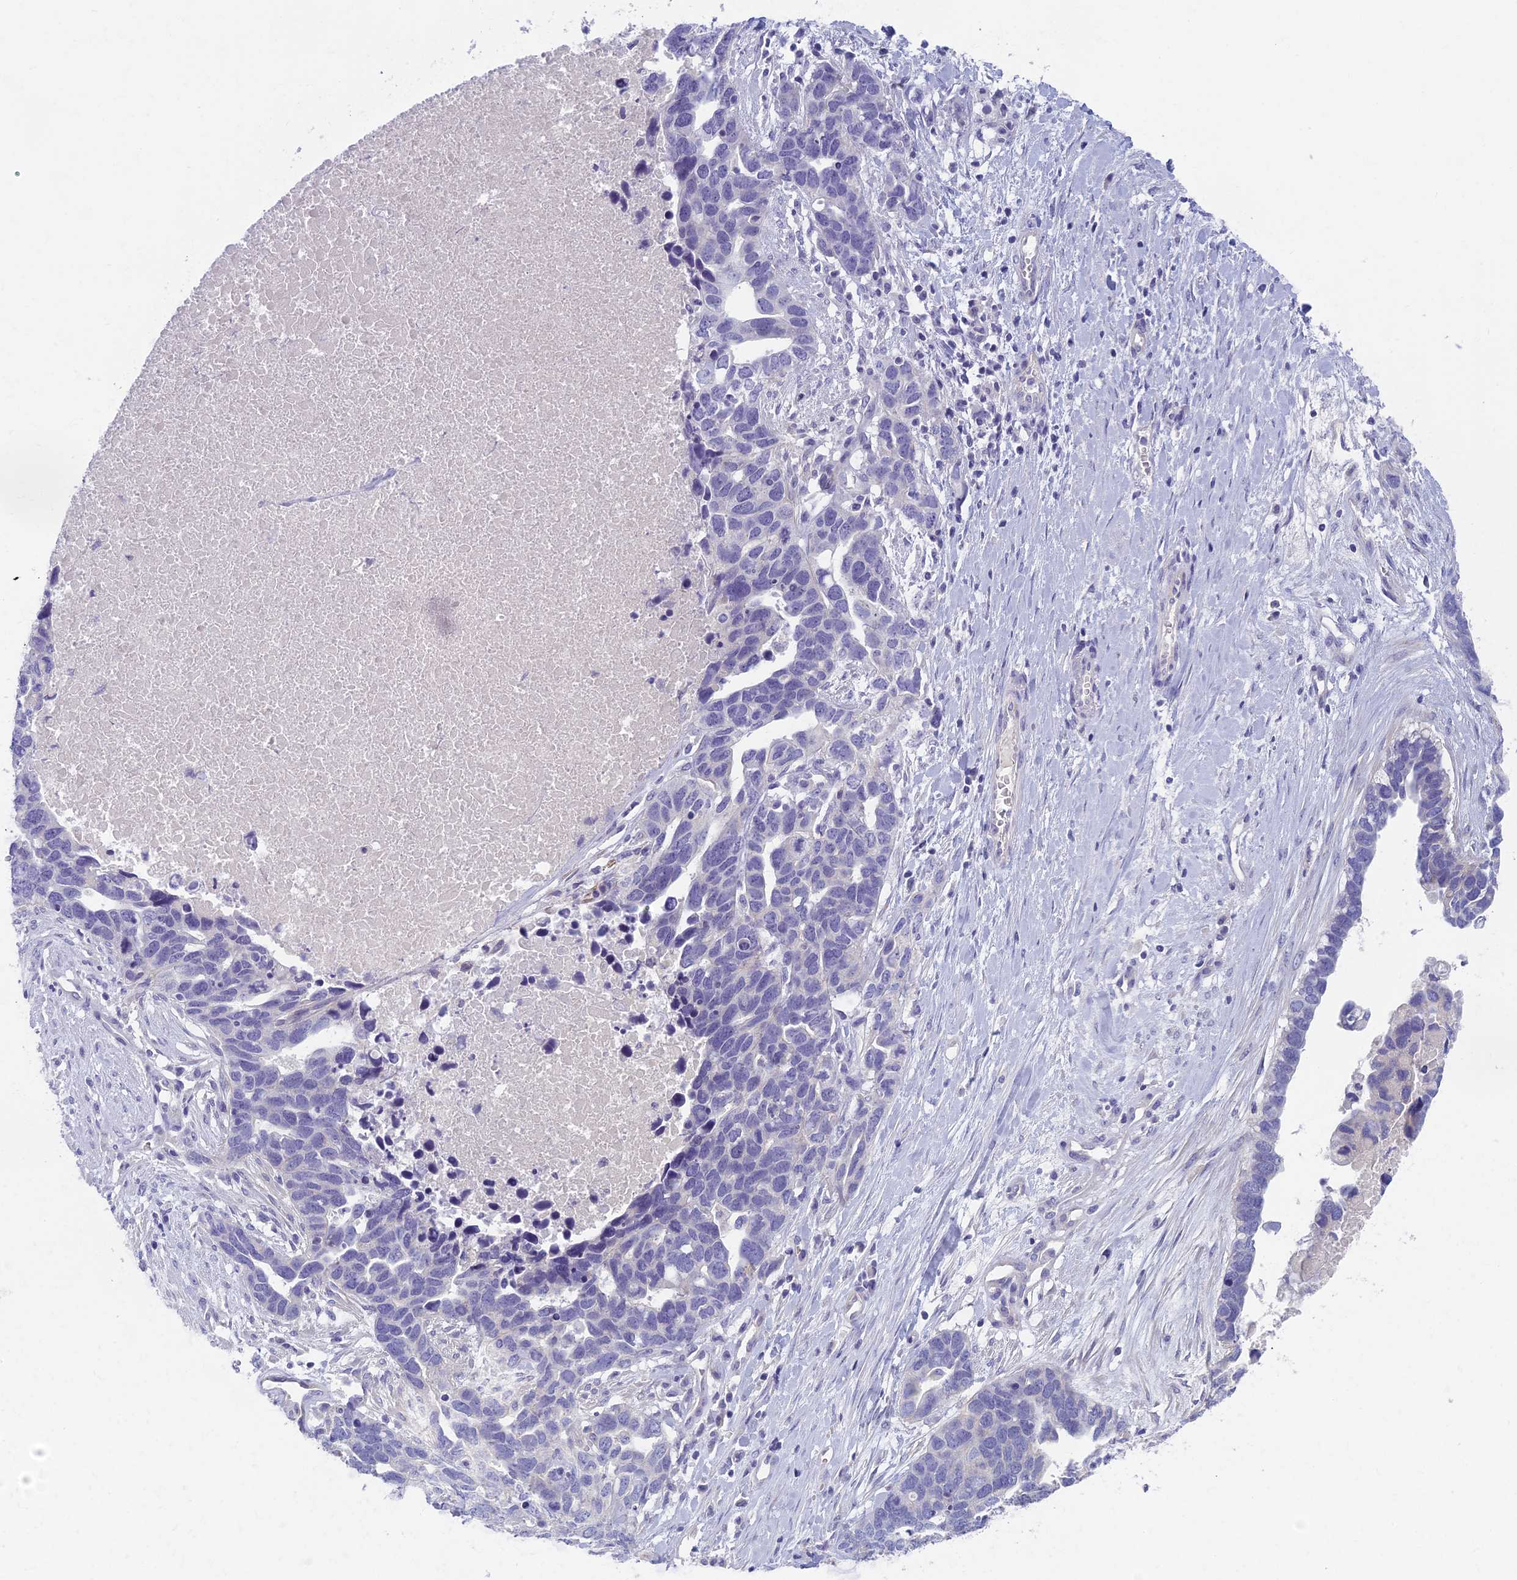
{"staining": {"intensity": "negative", "quantity": "none", "location": "none"}, "tissue": "ovarian cancer", "cell_type": "Tumor cells", "image_type": "cancer", "snomed": [{"axis": "morphology", "description": "Cystadenocarcinoma, serous, NOS"}, {"axis": "topography", "description": "Ovary"}], "caption": "Immunohistochemistry (IHC) histopathology image of neoplastic tissue: human ovarian serous cystadenocarcinoma stained with DAB (3,3'-diaminobenzidine) displays no significant protein expression in tumor cells. The staining is performed using DAB (3,3'-diaminobenzidine) brown chromogen with nuclei counter-stained in using hematoxylin.", "gene": "AP4E1", "patient": {"sex": "female", "age": 54}}